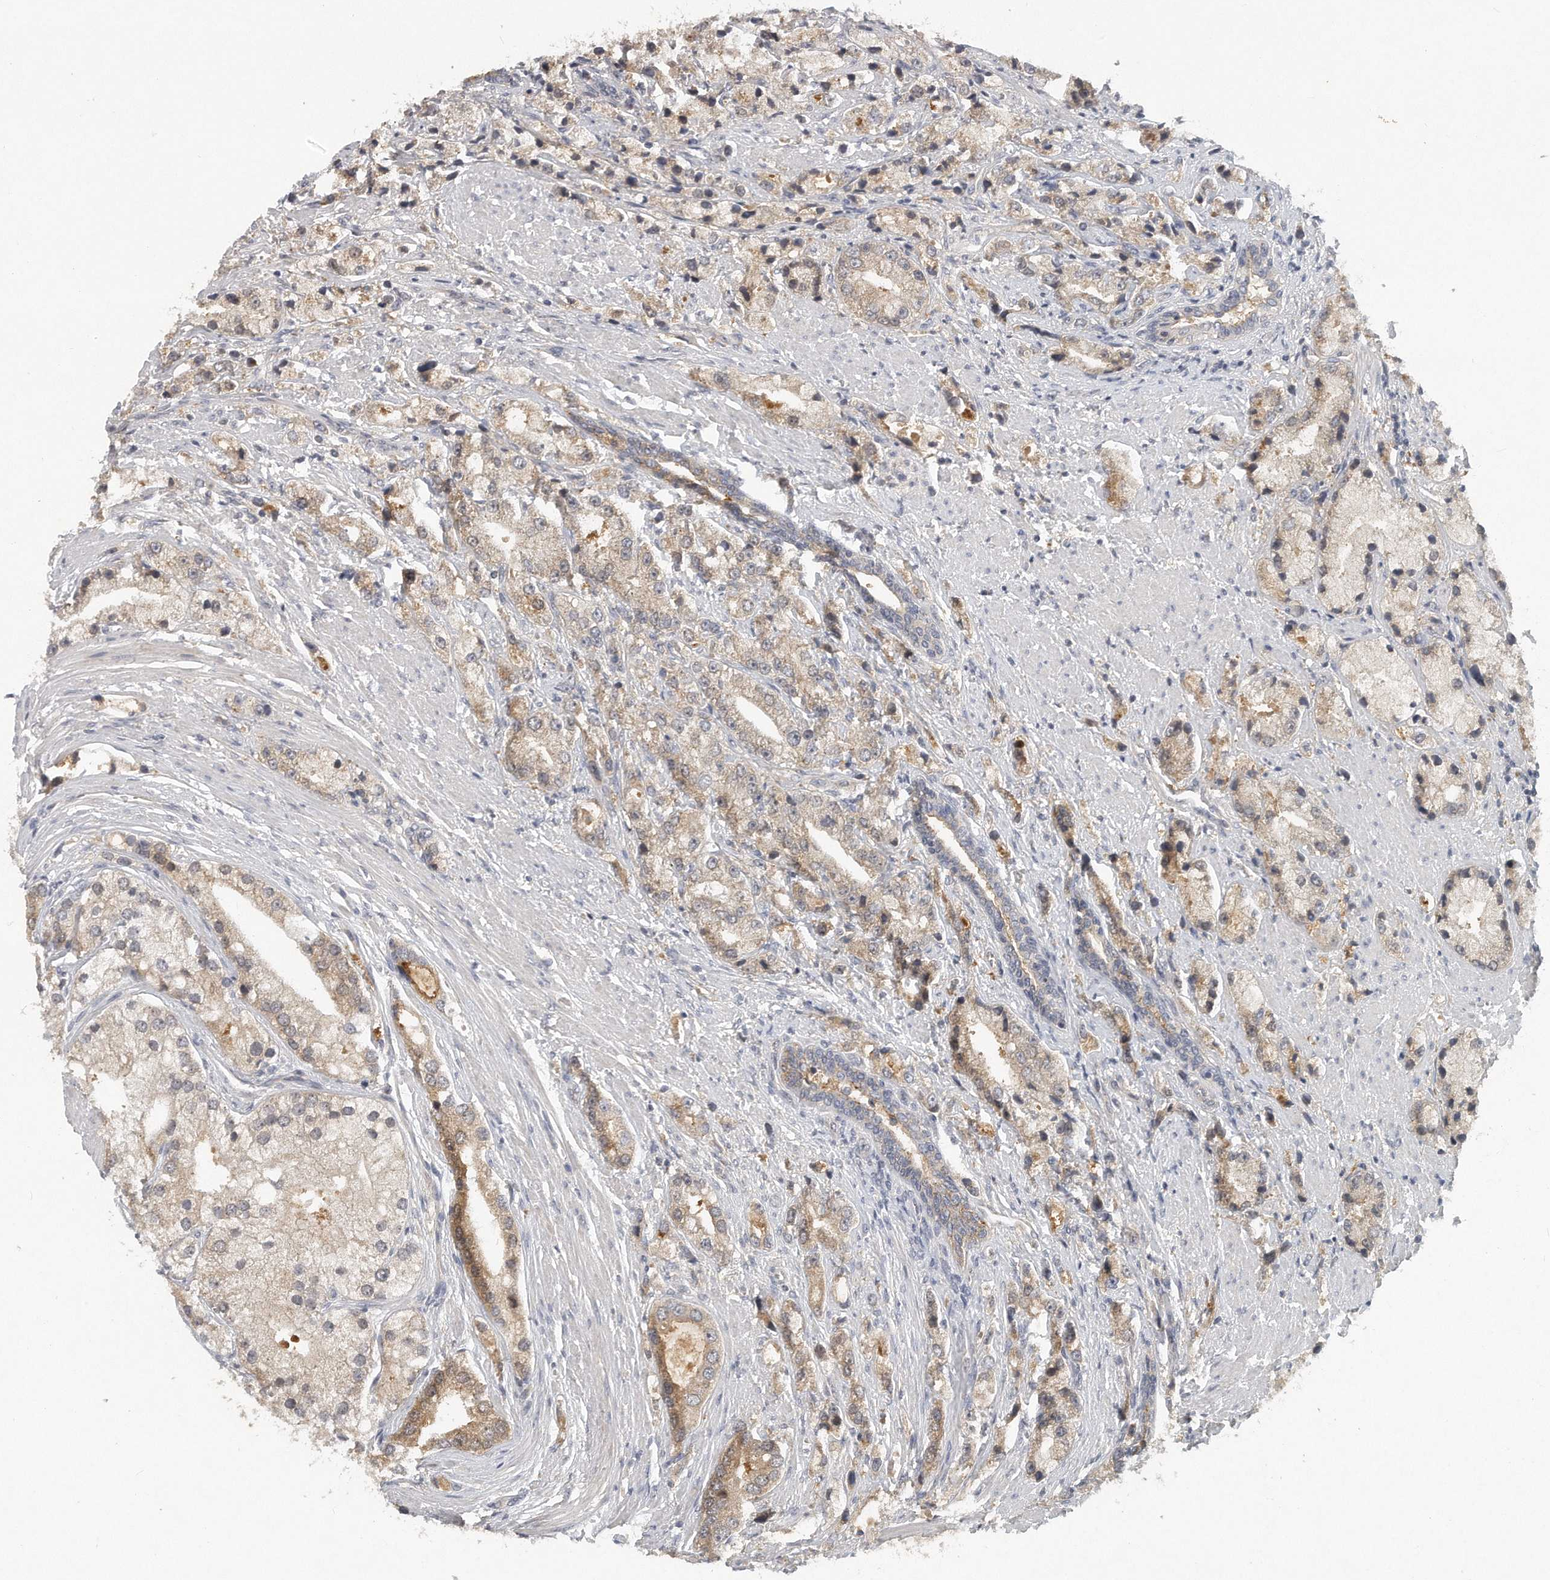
{"staining": {"intensity": "moderate", "quantity": "<25%", "location": "cytoplasmic/membranous"}, "tissue": "prostate cancer", "cell_type": "Tumor cells", "image_type": "cancer", "snomed": [{"axis": "morphology", "description": "Adenocarcinoma, High grade"}, {"axis": "topography", "description": "Prostate"}], "caption": "Protein expression analysis of human adenocarcinoma (high-grade) (prostate) reveals moderate cytoplasmic/membranous staining in approximately <25% of tumor cells.", "gene": "TRAPPC14", "patient": {"sex": "male", "age": 50}}